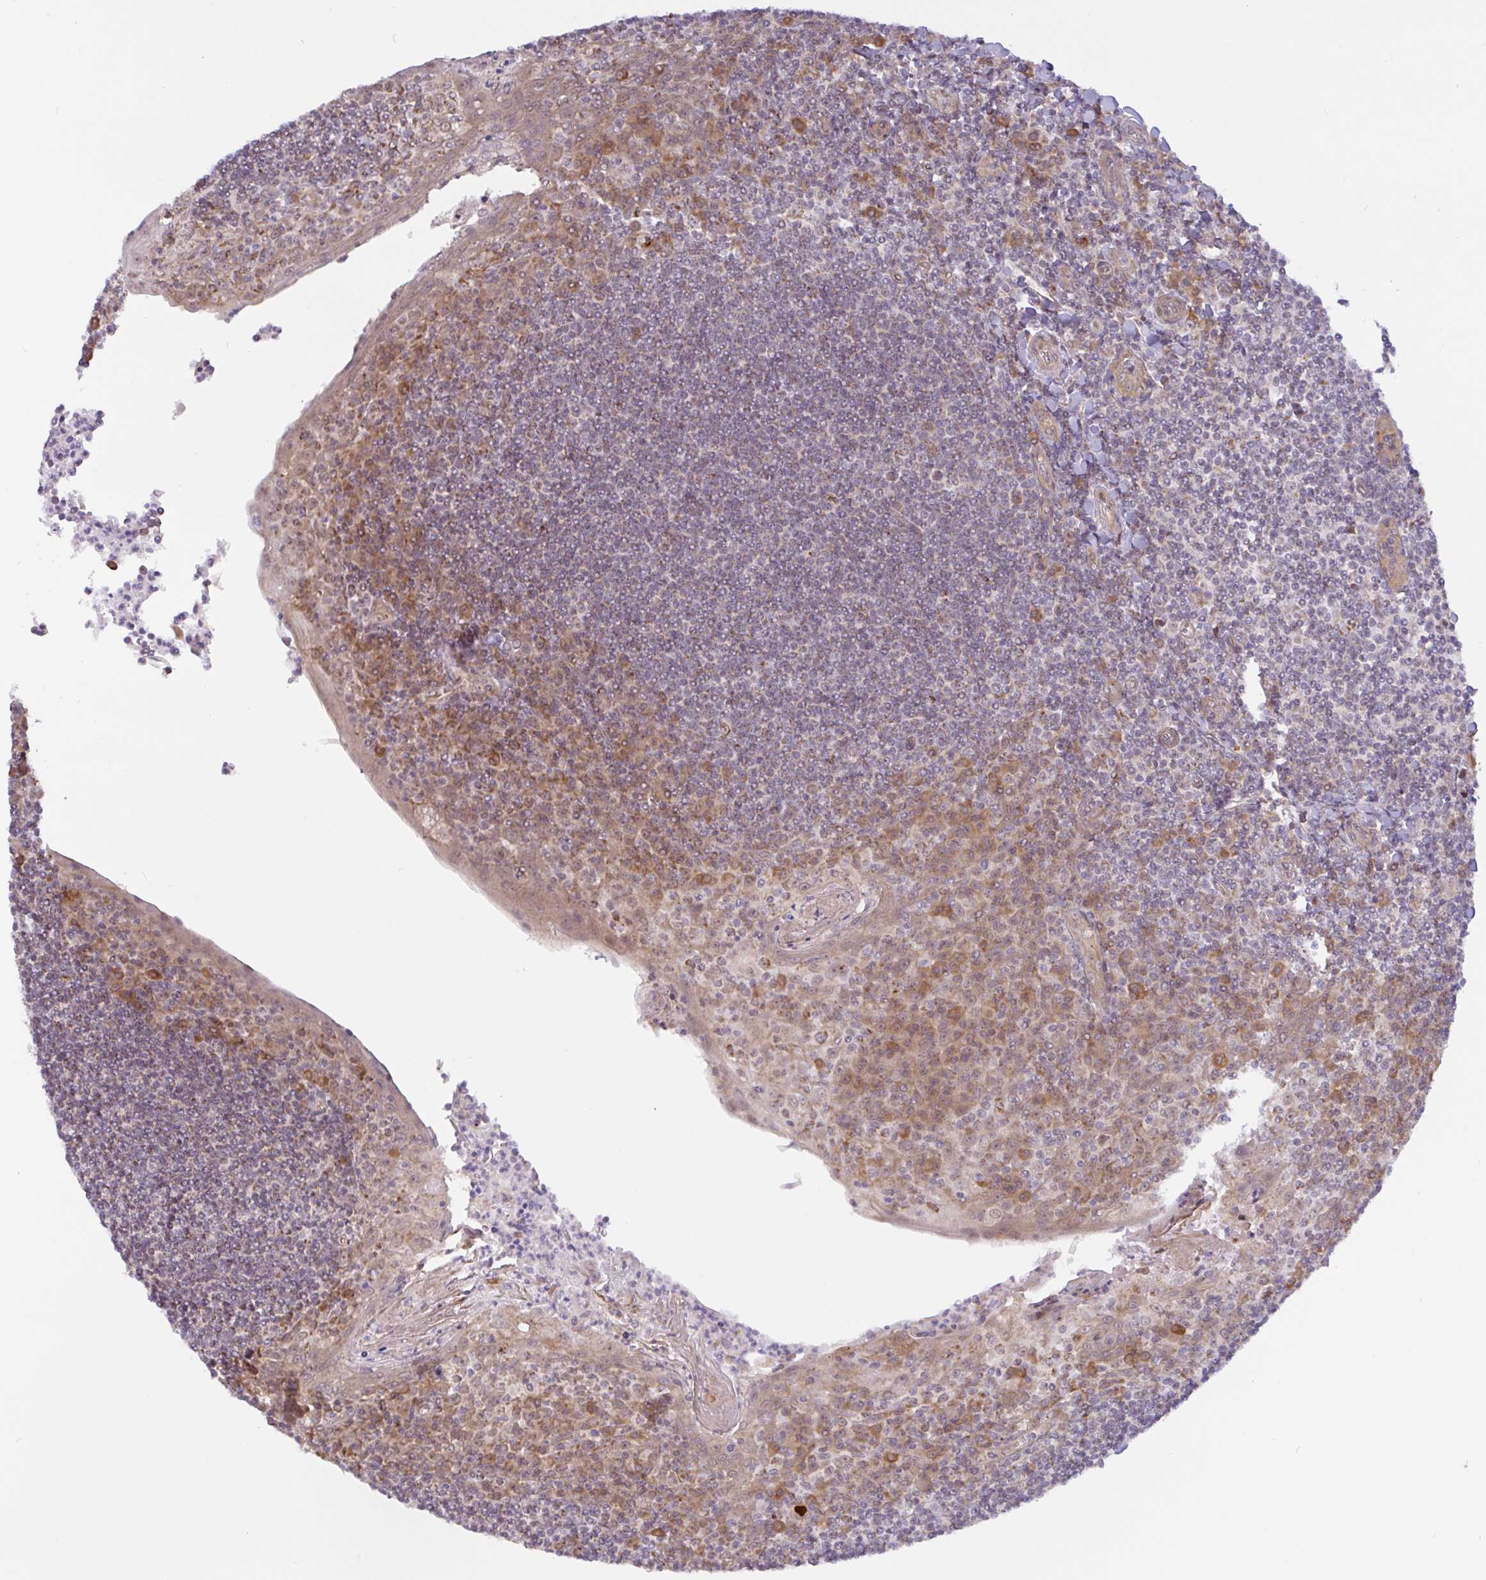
{"staining": {"intensity": "moderate", "quantity": "<25%", "location": "cytoplasmic/membranous"}, "tissue": "tonsil", "cell_type": "Germinal center cells", "image_type": "normal", "snomed": [{"axis": "morphology", "description": "Normal tissue, NOS"}, {"axis": "topography", "description": "Tonsil"}], "caption": "This photomicrograph shows immunohistochemistry staining of benign human tonsil, with low moderate cytoplasmic/membranous staining in about <25% of germinal center cells.", "gene": "DLEU7", "patient": {"sex": "male", "age": 27}}